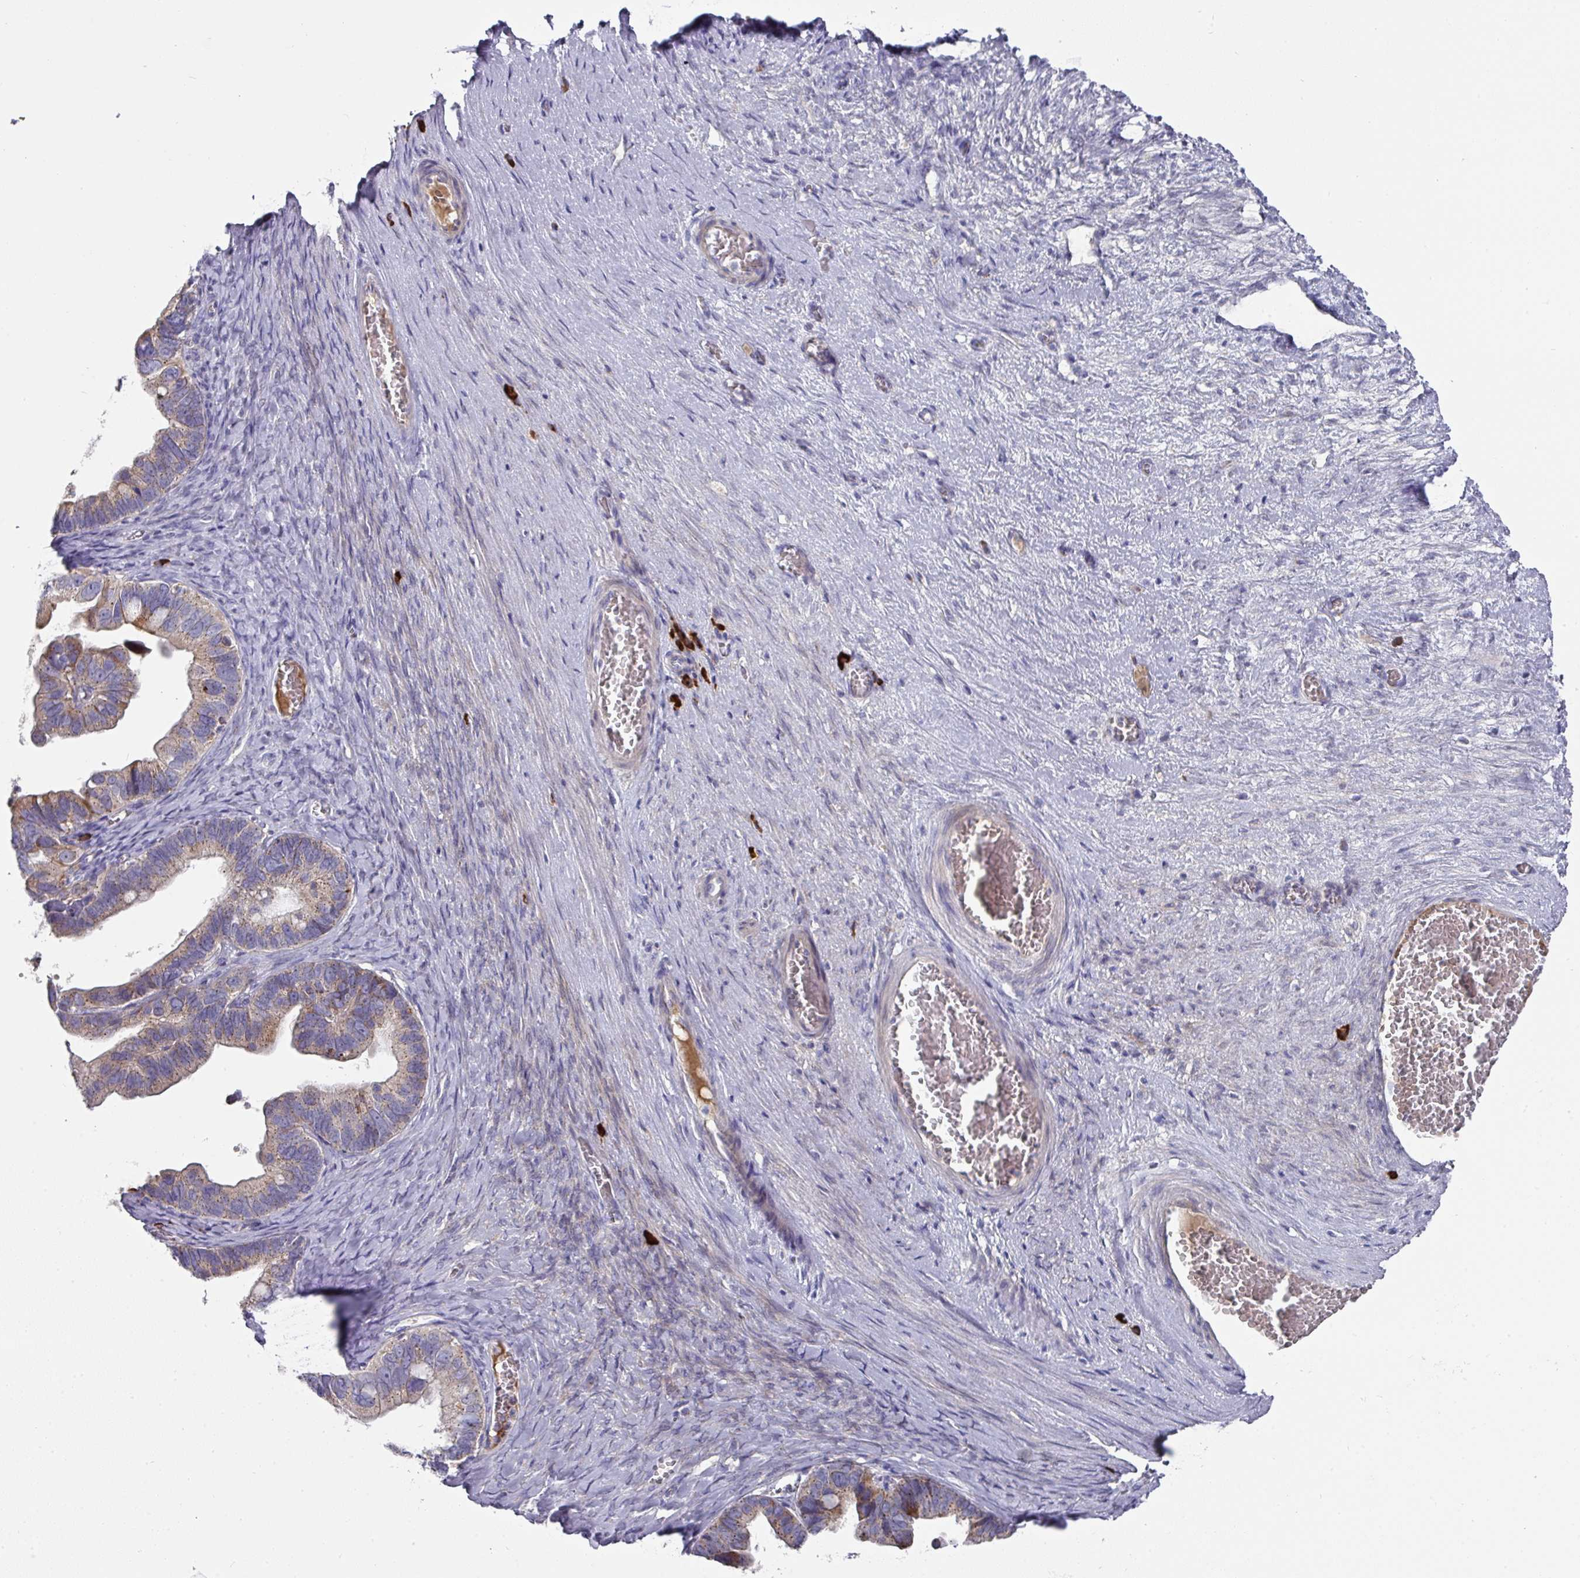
{"staining": {"intensity": "weak", "quantity": "25%-75%", "location": "cytoplasmic/membranous"}, "tissue": "ovarian cancer", "cell_type": "Tumor cells", "image_type": "cancer", "snomed": [{"axis": "morphology", "description": "Cystadenocarcinoma, serous, NOS"}, {"axis": "topography", "description": "Ovary"}], "caption": "Ovarian cancer stained for a protein displays weak cytoplasmic/membranous positivity in tumor cells.", "gene": "IL4R", "patient": {"sex": "female", "age": 56}}